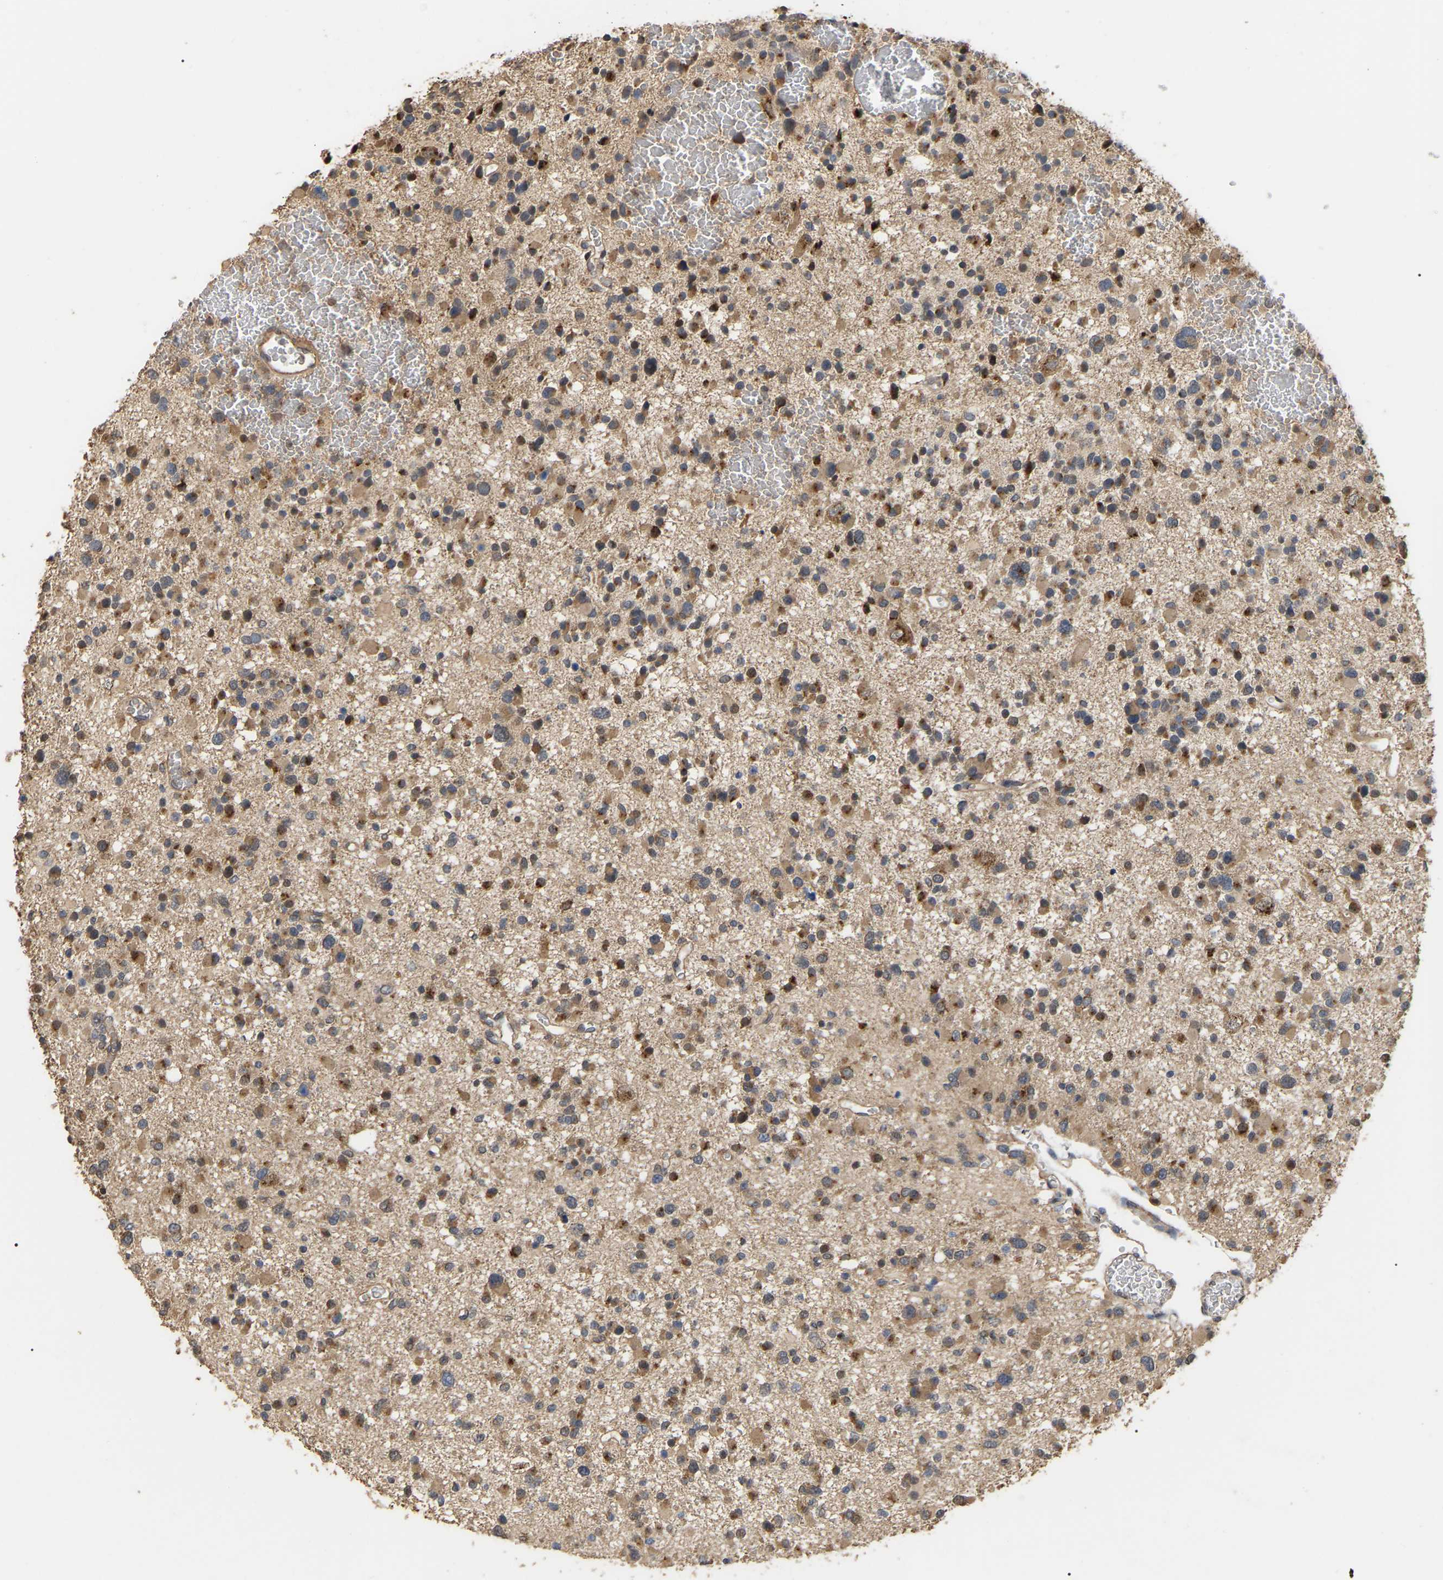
{"staining": {"intensity": "moderate", "quantity": ">75%", "location": "cytoplasmic/membranous"}, "tissue": "glioma", "cell_type": "Tumor cells", "image_type": "cancer", "snomed": [{"axis": "morphology", "description": "Glioma, malignant, Low grade"}, {"axis": "topography", "description": "Brain"}], "caption": "This is a micrograph of immunohistochemistry (IHC) staining of malignant glioma (low-grade), which shows moderate positivity in the cytoplasmic/membranous of tumor cells.", "gene": "FAM219A", "patient": {"sex": "female", "age": 22}}